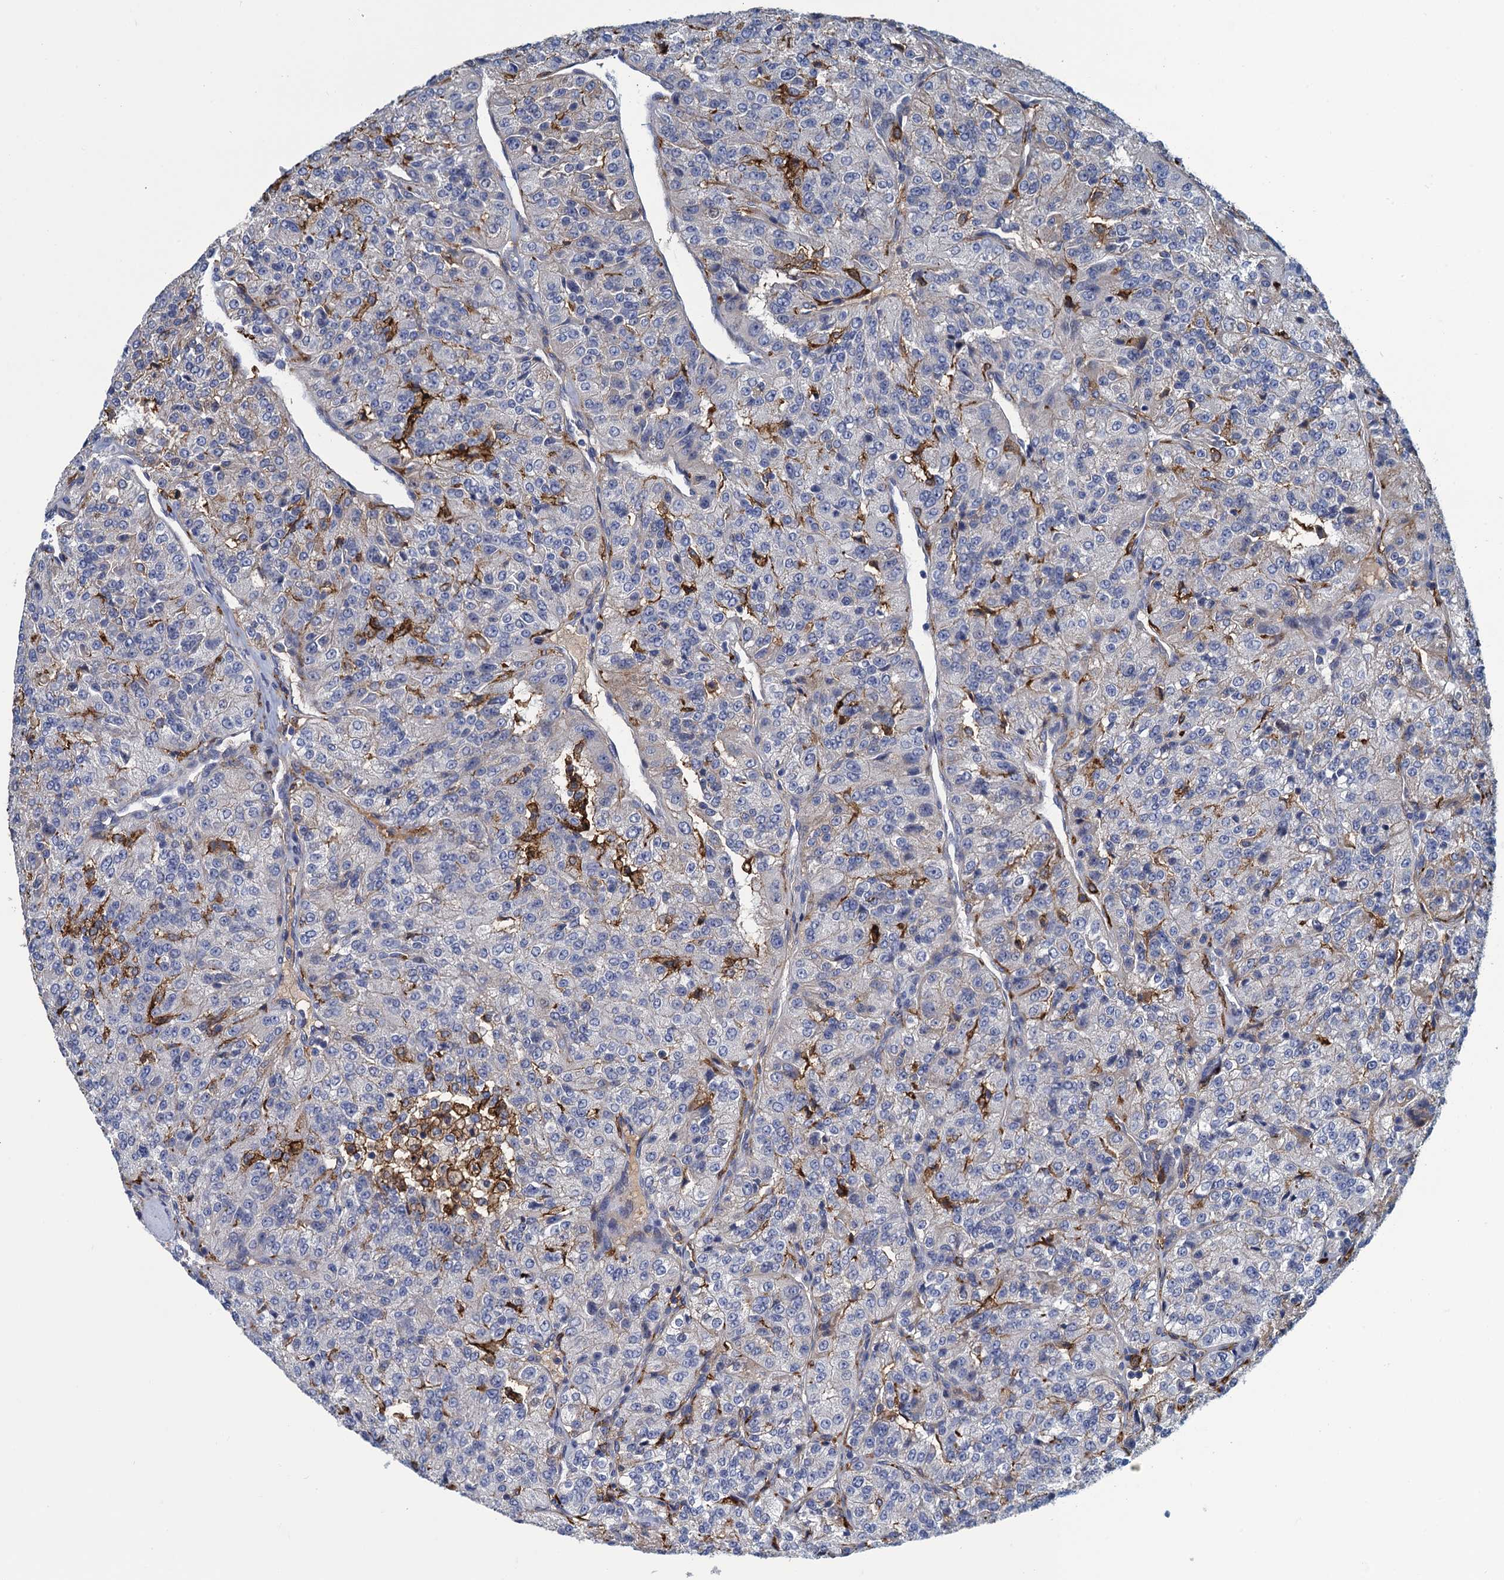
{"staining": {"intensity": "negative", "quantity": "none", "location": "none"}, "tissue": "renal cancer", "cell_type": "Tumor cells", "image_type": "cancer", "snomed": [{"axis": "morphology", "description": "Adenocarcinoma, NOS"}, {"axis": "topography", "description": "Kidney"}], "caption": "Tumor cells are negative for brown protein staining in renal cancer.", "gene": "DNHD1", "patient": {"sex": "female", "age": 63}}